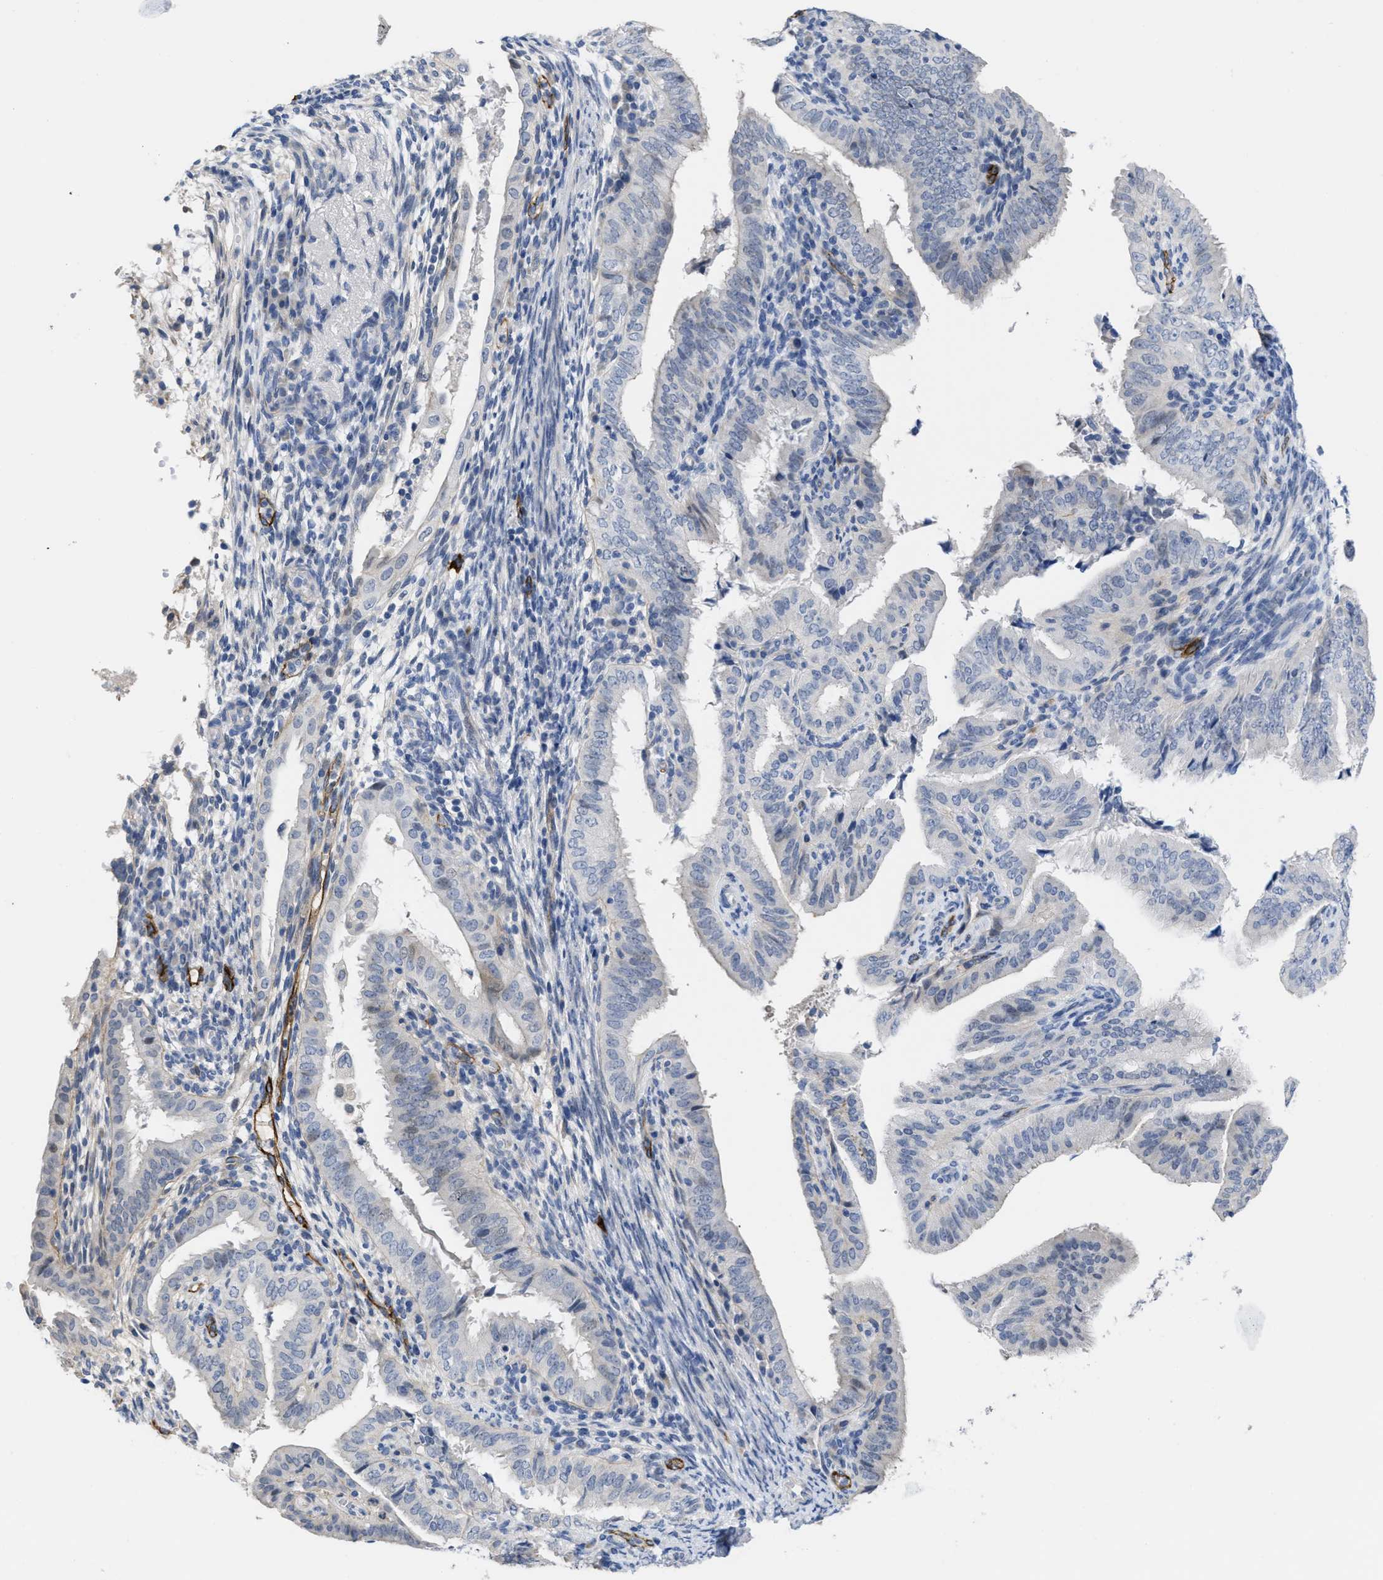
{"staining": {"intensity": "negative", "quantity": "none", "location": "none"}, "tissue": "endometrial cancer", "cell_type": "Tumor cells", "image_type": "cancer", "snomed": [{"axis": "morphology", "description": "Adenocarcinoma, NOS"}, {"axis": "topography", "description": "Endometrium"}], "caption": "DAB (3,3'-diaminobenzidine) immunohistochemical staining of endometrial adenocarcinoma reveals no significant expression in tumor cells.", "gene": "ACKR1", "patient": {"sex": "female", "age": 58}}